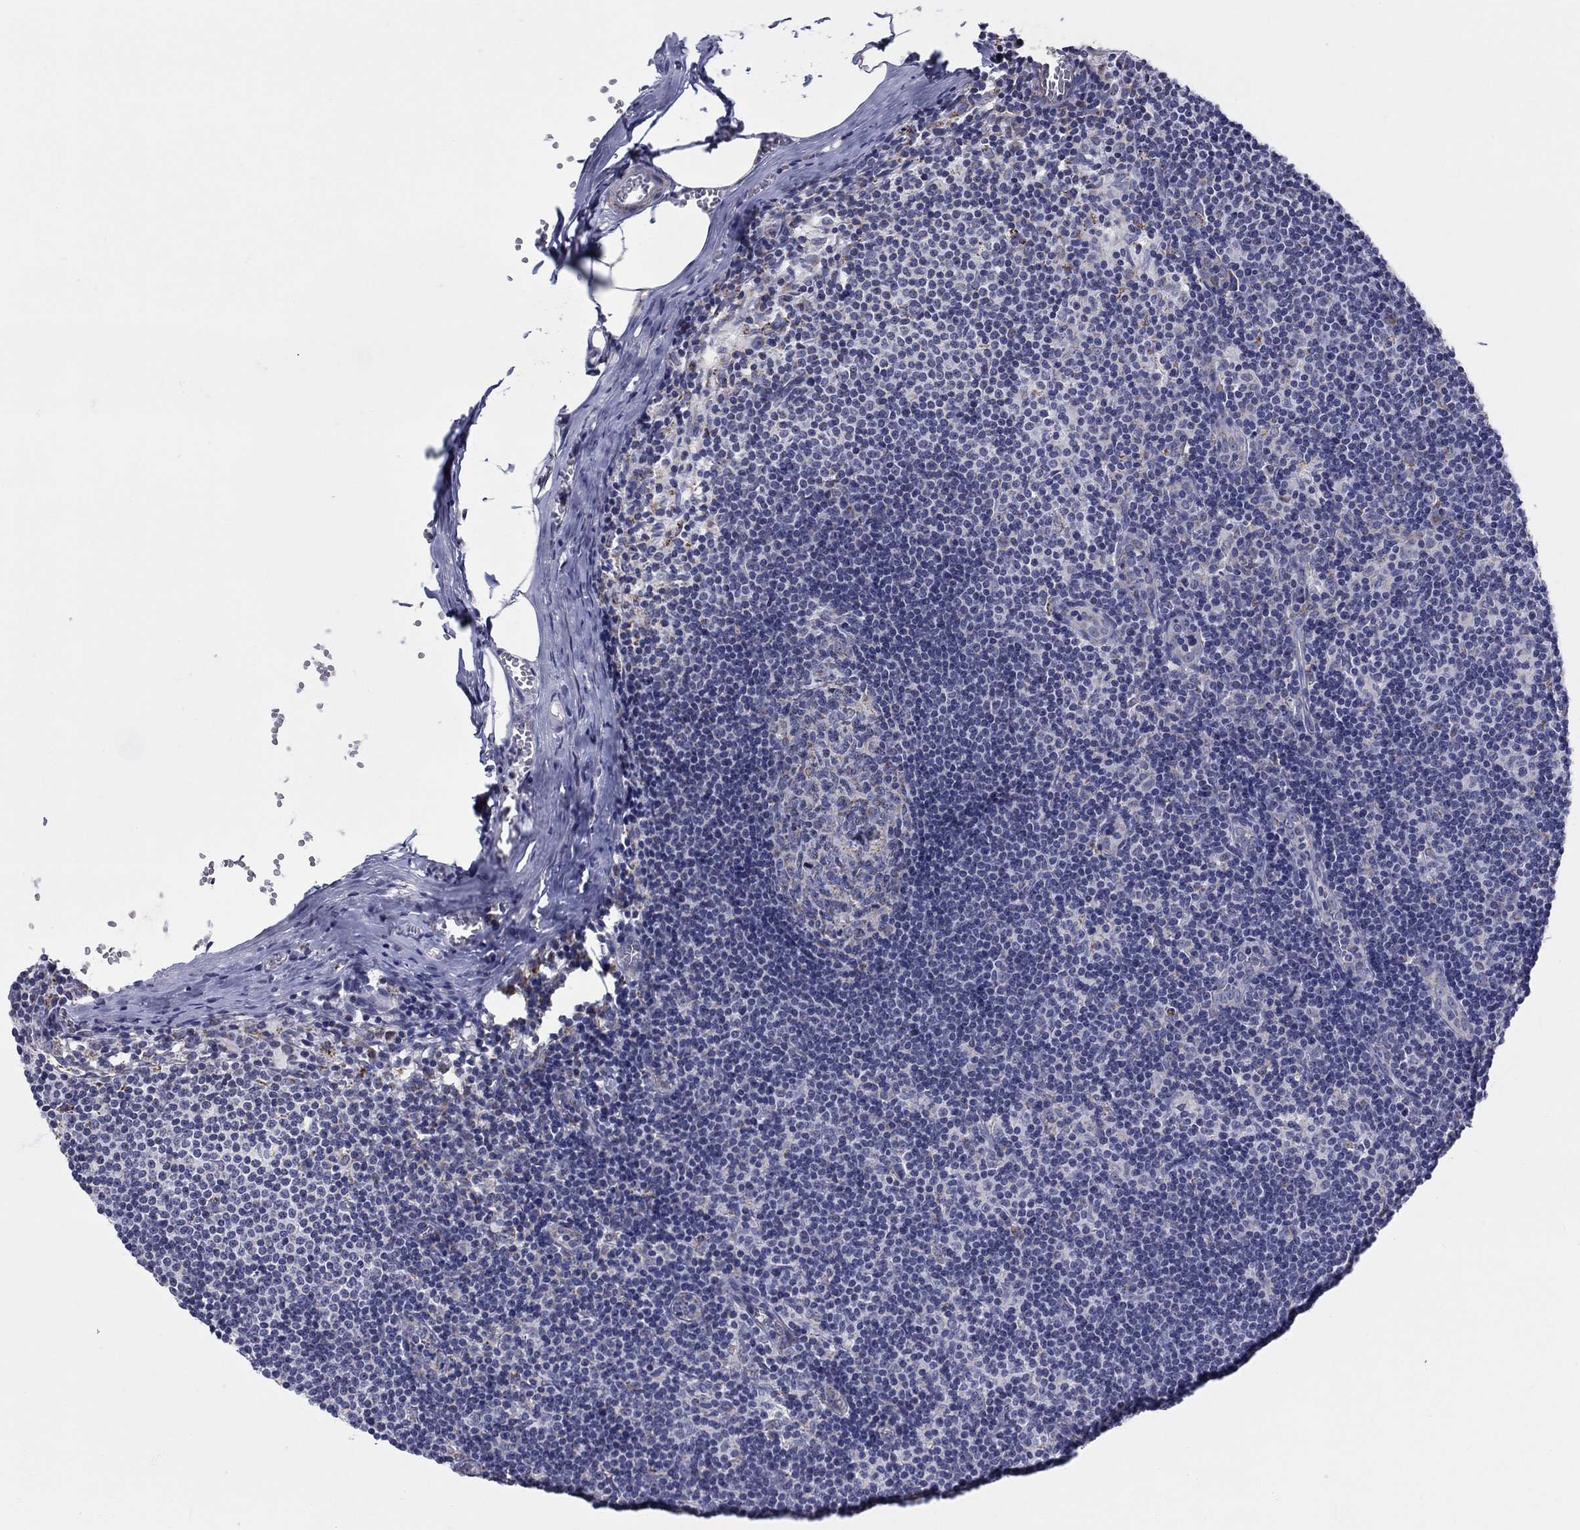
{"staining": {"intensity": "negative", "quantity": "none", "location": "none"}, "tissue": "lymph node", "cell_type": "Germinal center cells", "image_type": "normal", "snomed": [{"axis": "morphology", "description": "Normal tissue, NOS"}, {"axis": "topography", "description": "Lymph node"}], "caption": "Immunohistochemistry histopathology image of unremarkable human lymph node stained for a protein (brown), which exhibits no staining in germinal center cells.", "gene": "KISS1R", "patient": {"sex": "male", "age": 59}}